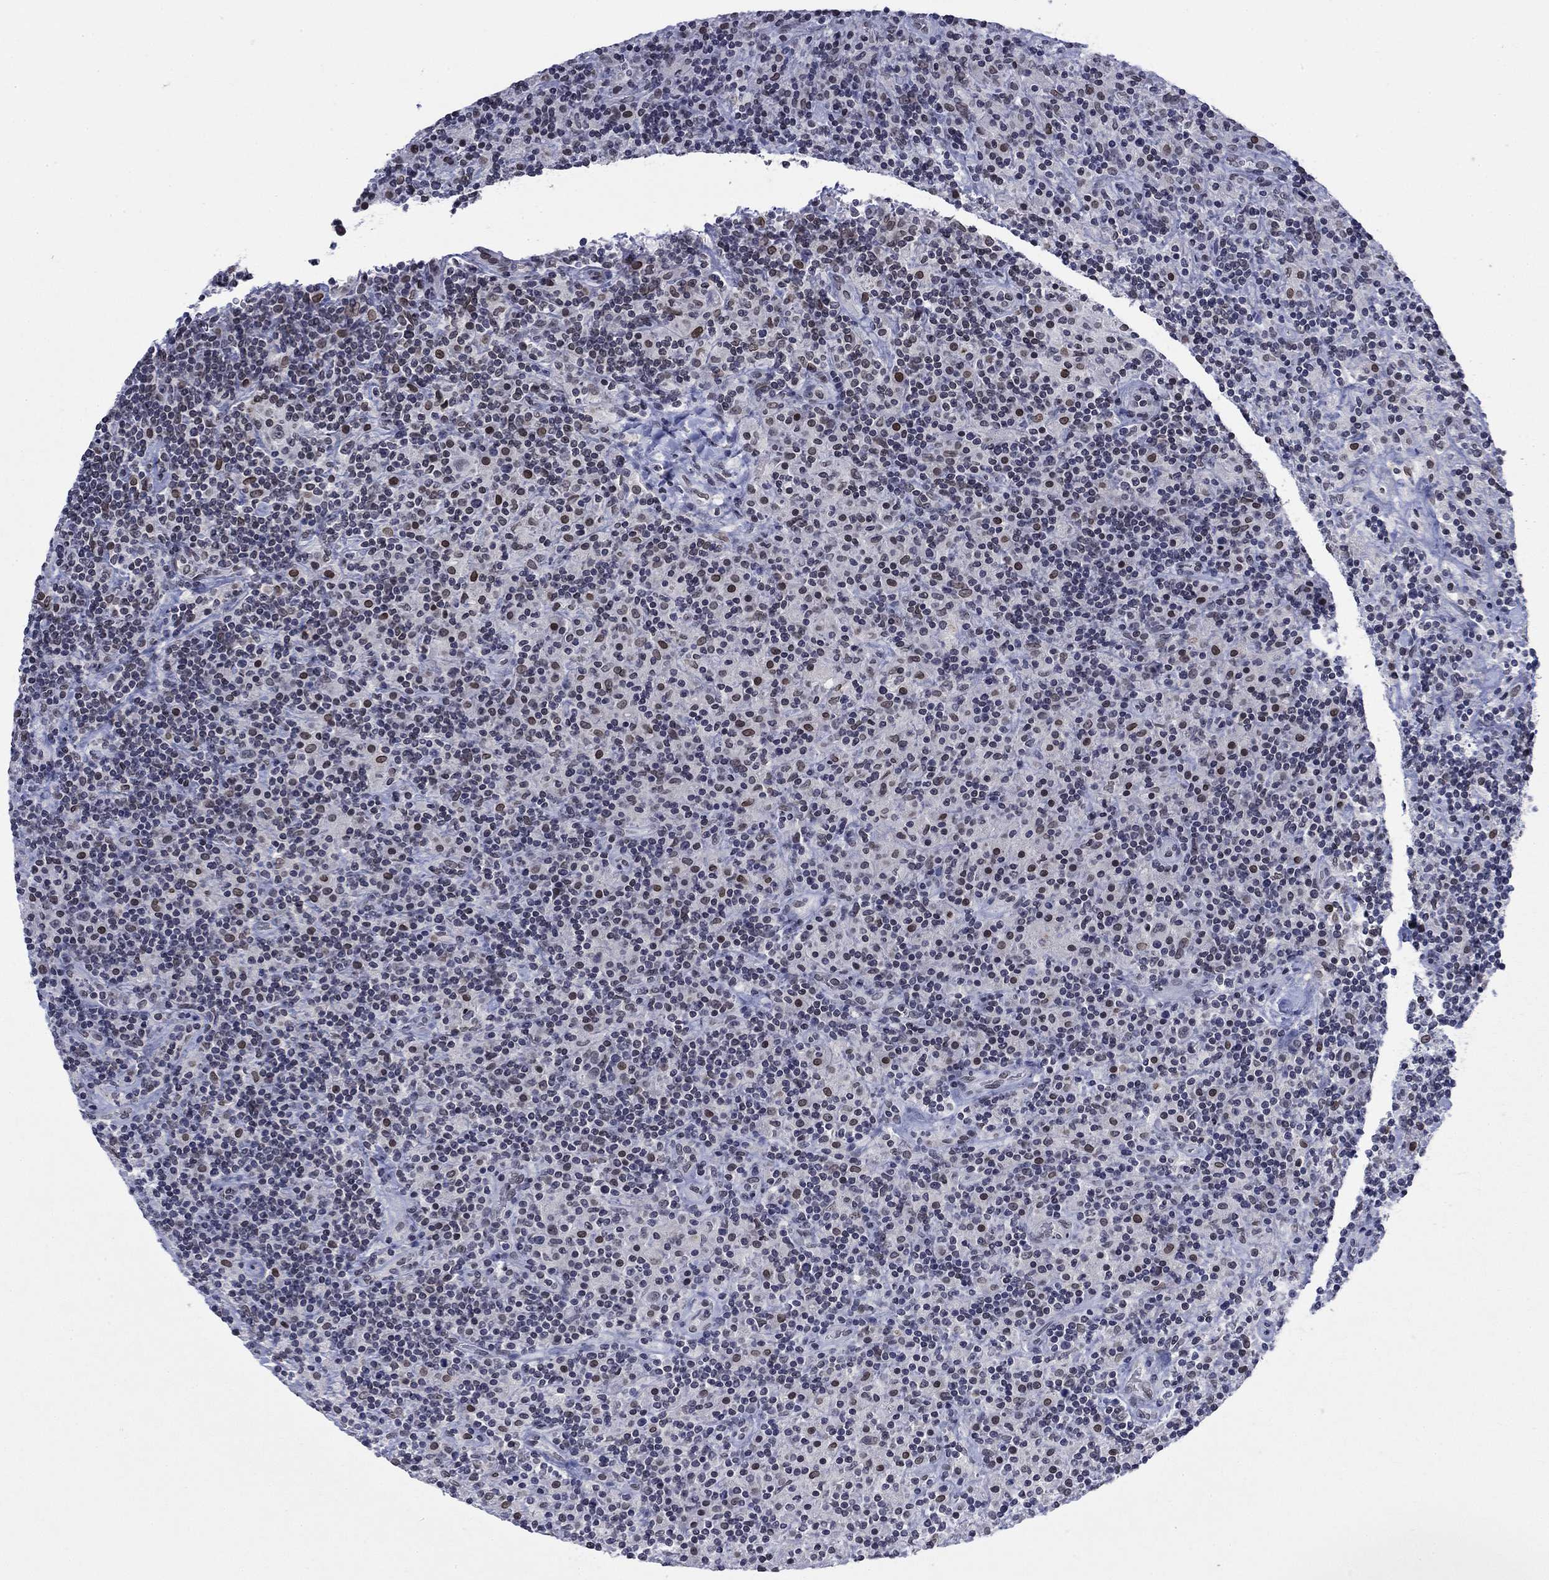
{"staining": {"intensity": "strong", "quantity": "<25%", "location": "cytoplasmic/membranous,nuclear"}, "tissue": "lymphoma", "cell_type": "Tumor cells", "image_type": "cancer", "snomed": [{"axis": "morphology", "description": "Hodgkin's disease, NOS"}, {"axis": "topography", "description": "Lymph node"}], "caption": "Human Hodgkin's disease stained with a protein marker exhibits strong staining in tumor cells.", "gene": "TOR1AIP1", "patient": {"sex": "male", "age": 70}}